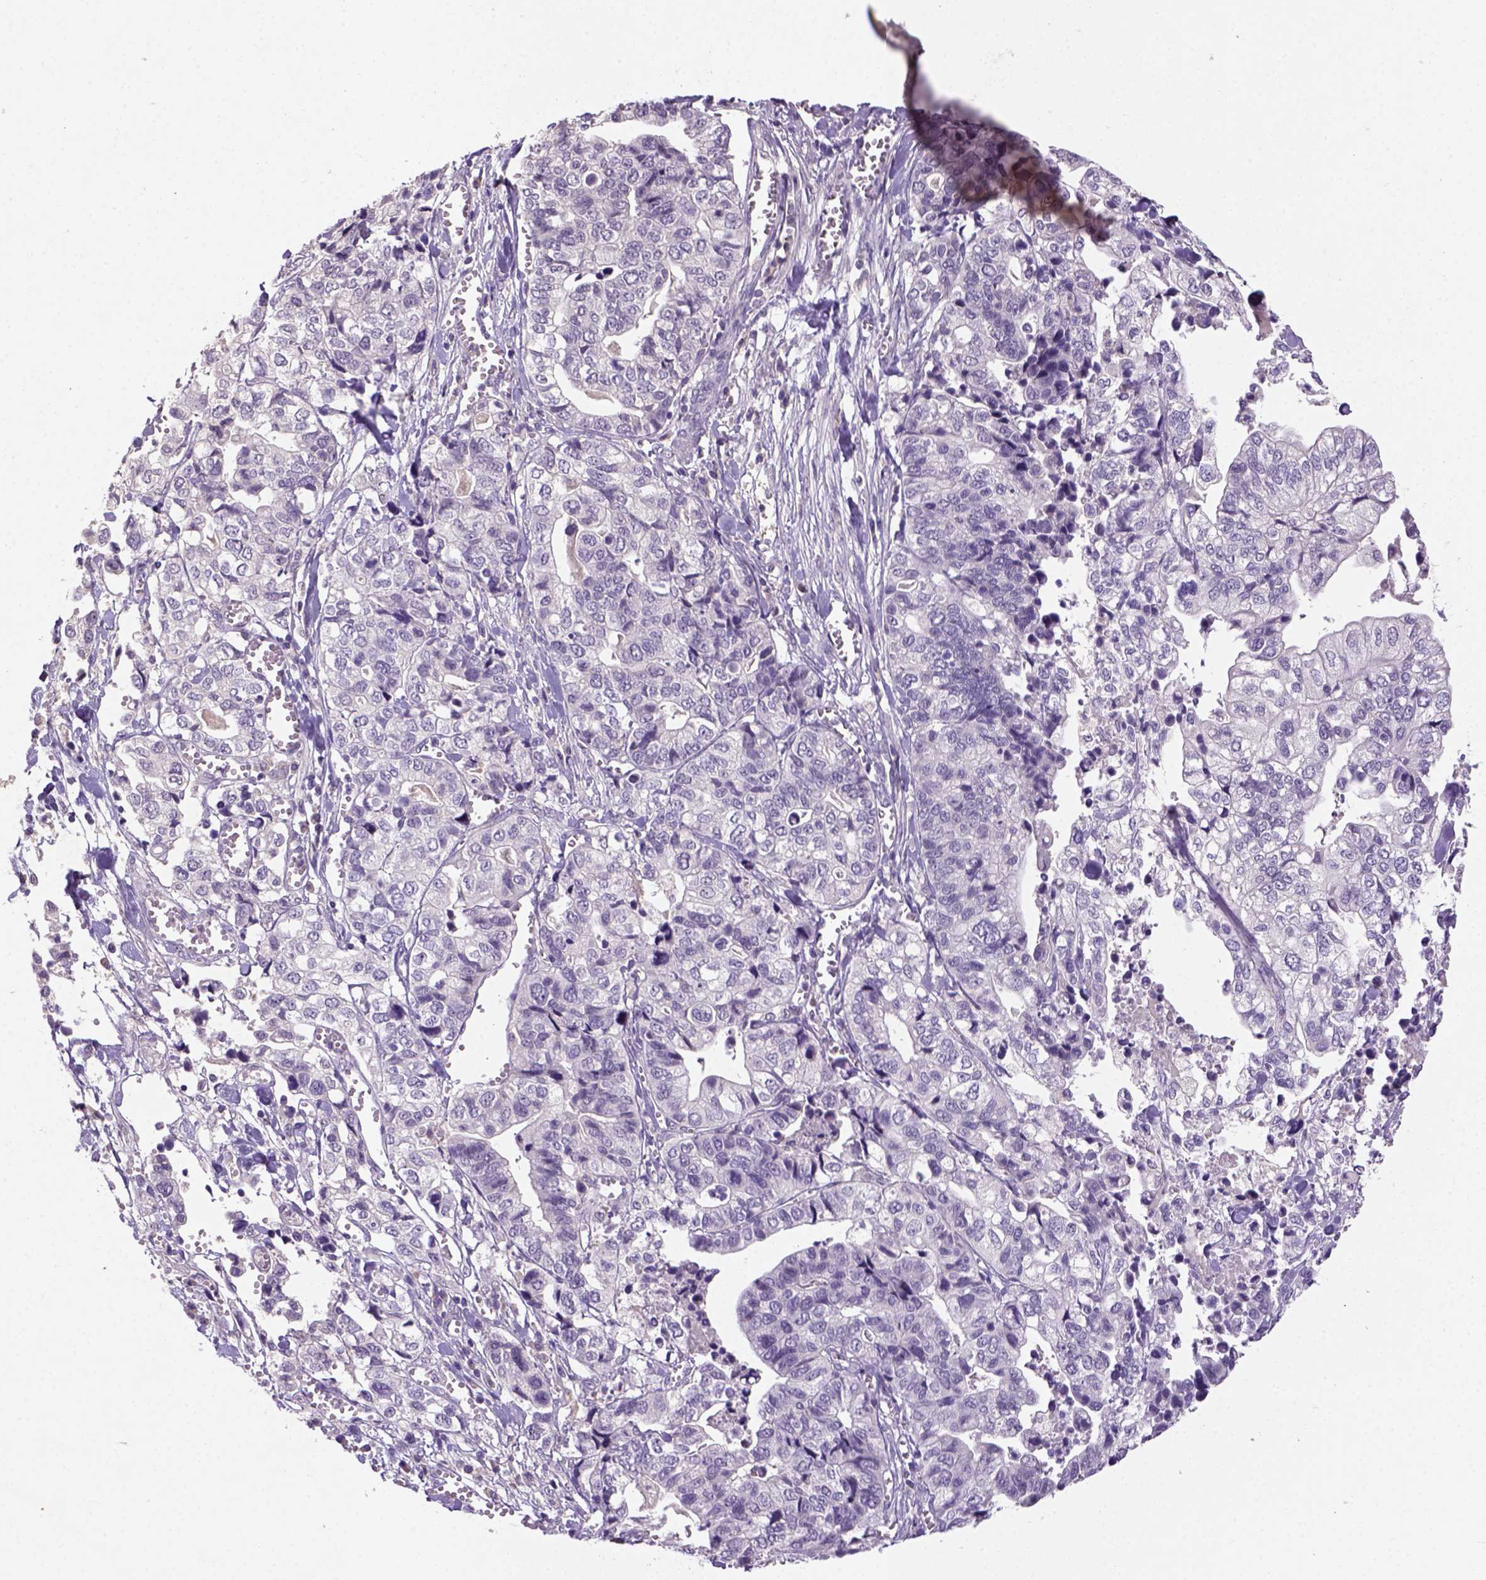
{"staining": {"intensity": "negative", "quantity": "none", "location": "none"}, "tissue": "stomach cancer", "cell_type": "Tumor cells", "image_type": "cancer", "snomed": [{"axis": "morphology", "description": "Adenocarcinoma, NOS"}, {"axis": "topography", "description": "Stomach, upper"}], "caption": "This micrograph is of stomach cancer (adenocarcinoma) stained with immunohistochemistry to label a protein in brown with the nuclei are counter-stained blue. There is no expression in tumor cells.", "gene": "NLGN2", "patient": {"sex": "female", "age": 67}}